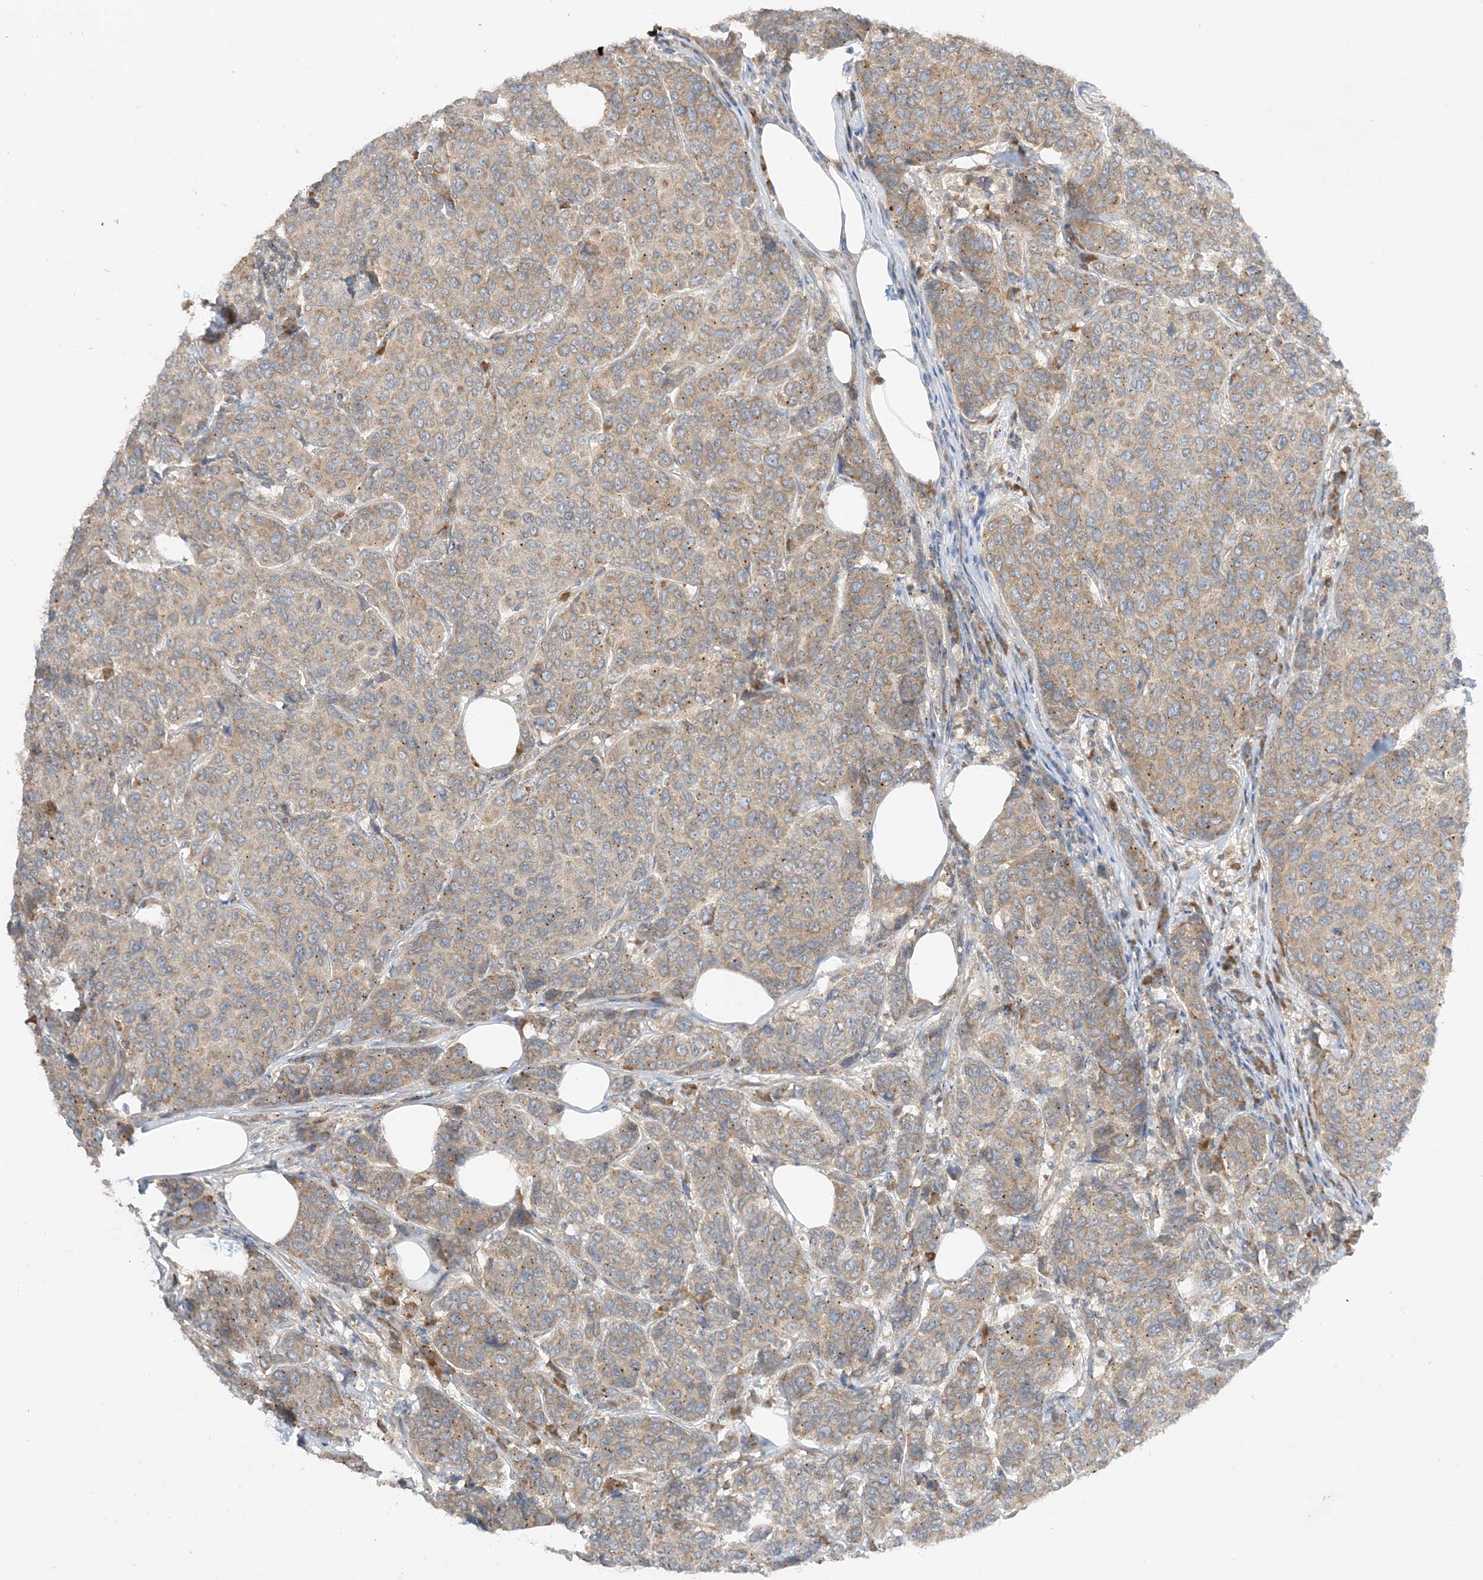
{"staining": {"intensity": "moderate", "quantity": "25%-75%", "location": "cytoplasmic/membranous"}, "tissue": "breast cancer", "cell_type": "Tumor cells", "image_type": "cancer", "snomed": [{"axis": "morphology", "description": "Duct carcinoma"}, {"axis": "topography", "description": "Breast"}], "caption": "Immunohistochemistry photomicrograph of neoplastic tissue: intraductal carcinoma (breast) stained using immunohistochemistry (IHC) reveals medium levels of moderate protein expression localized specifically in the cytoplasmic/membranous of tumor cells, appearing as a cytoplasmic/membranous brown color.", "gene": "RPP40", "patient": {"sex": "female", "age": 55}}